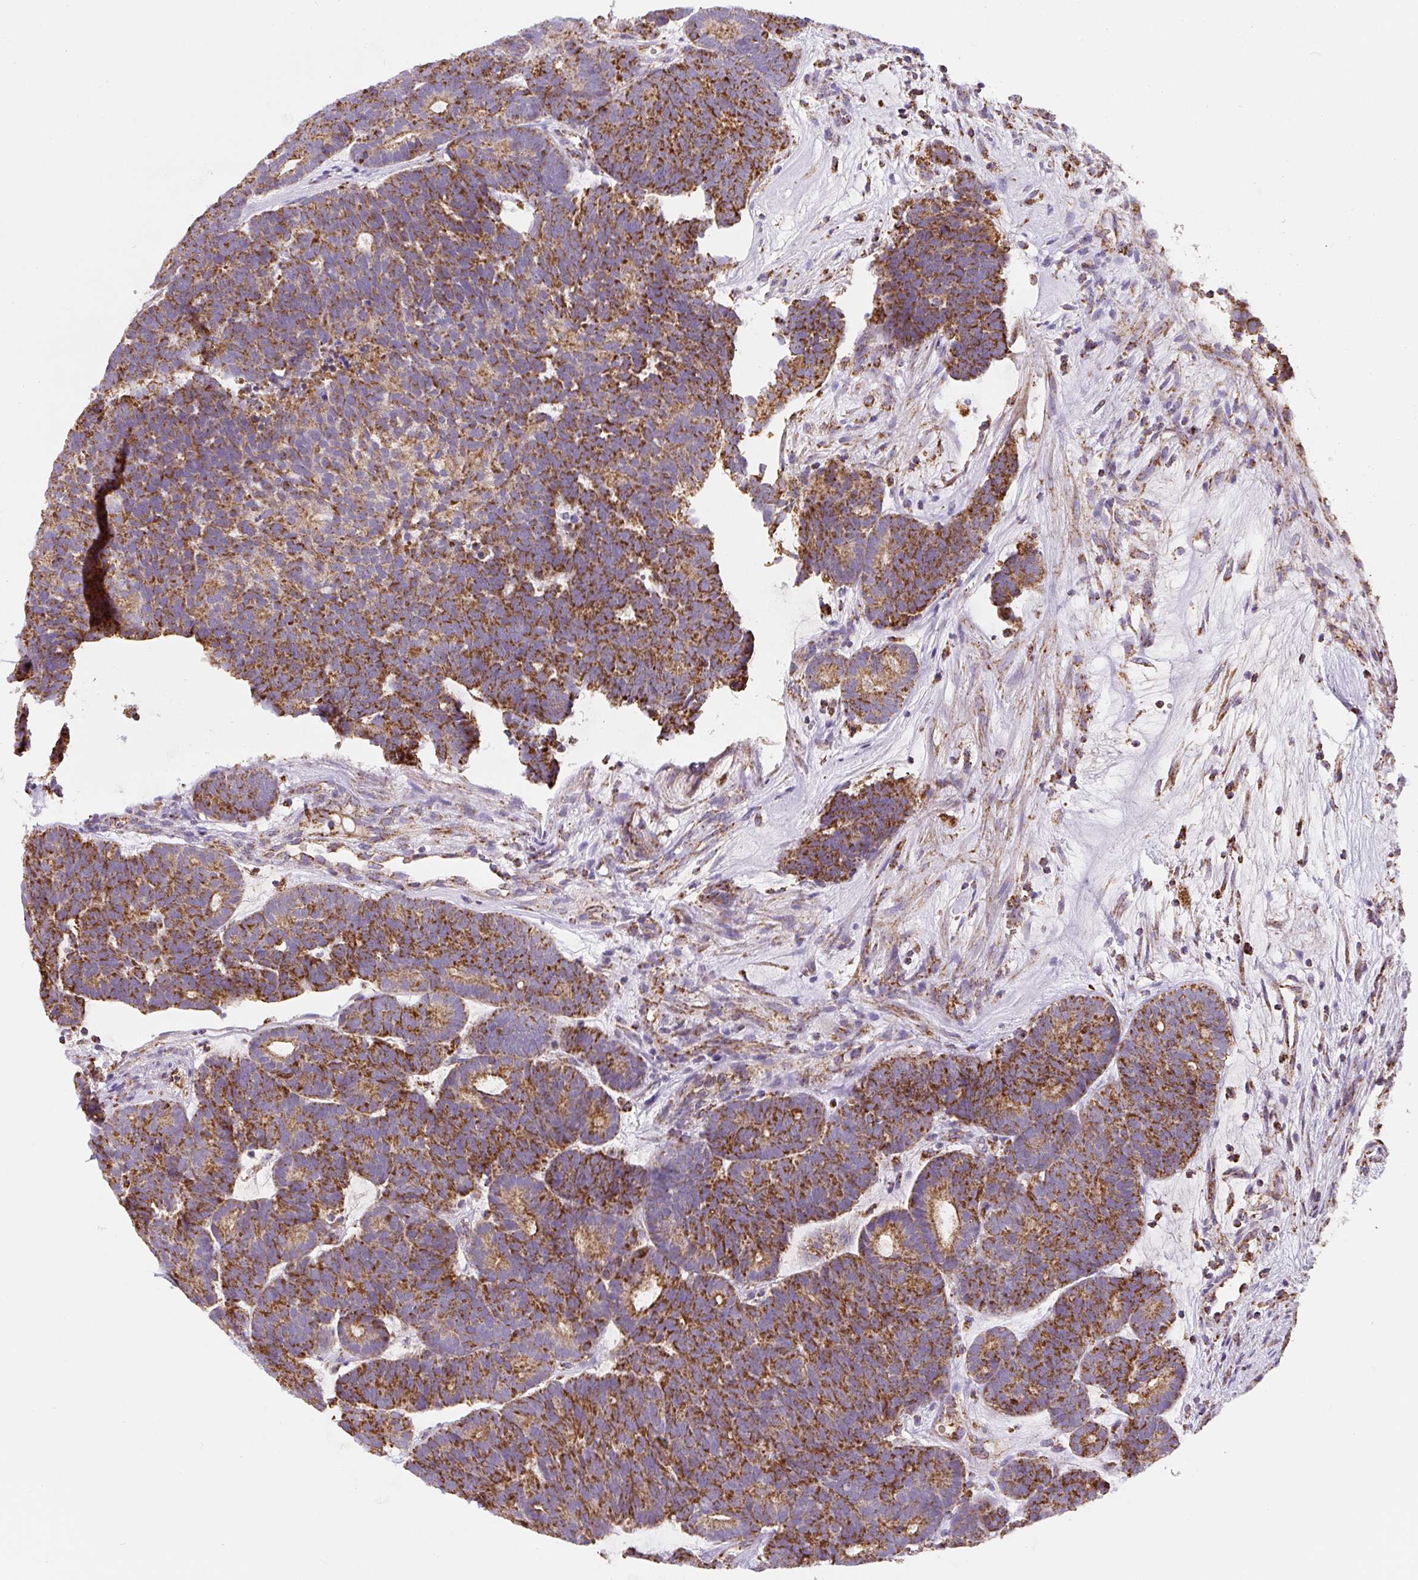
{"staining": {"intensity": "strong", "quantity": ">75%", "location": "cytoplasmic/membranous"}, "tissue": "head and neck cancer", "cell_type": "Tumor cells", "image_type": "cancer", "snomed": [{"axis": "morphology", "description": "Adenocarcinoma, NOS"}, {"axis": "topography", "description": "Head-Neck"}], "caption": "Protein analysis of adenocarcinoma (head and neck) tissue shows strong cytoplasmic/membranous positivity in about >75% of tumor cells.", "gene": "MT-CO2", "patient": {"sex": "female", "age": 81}}